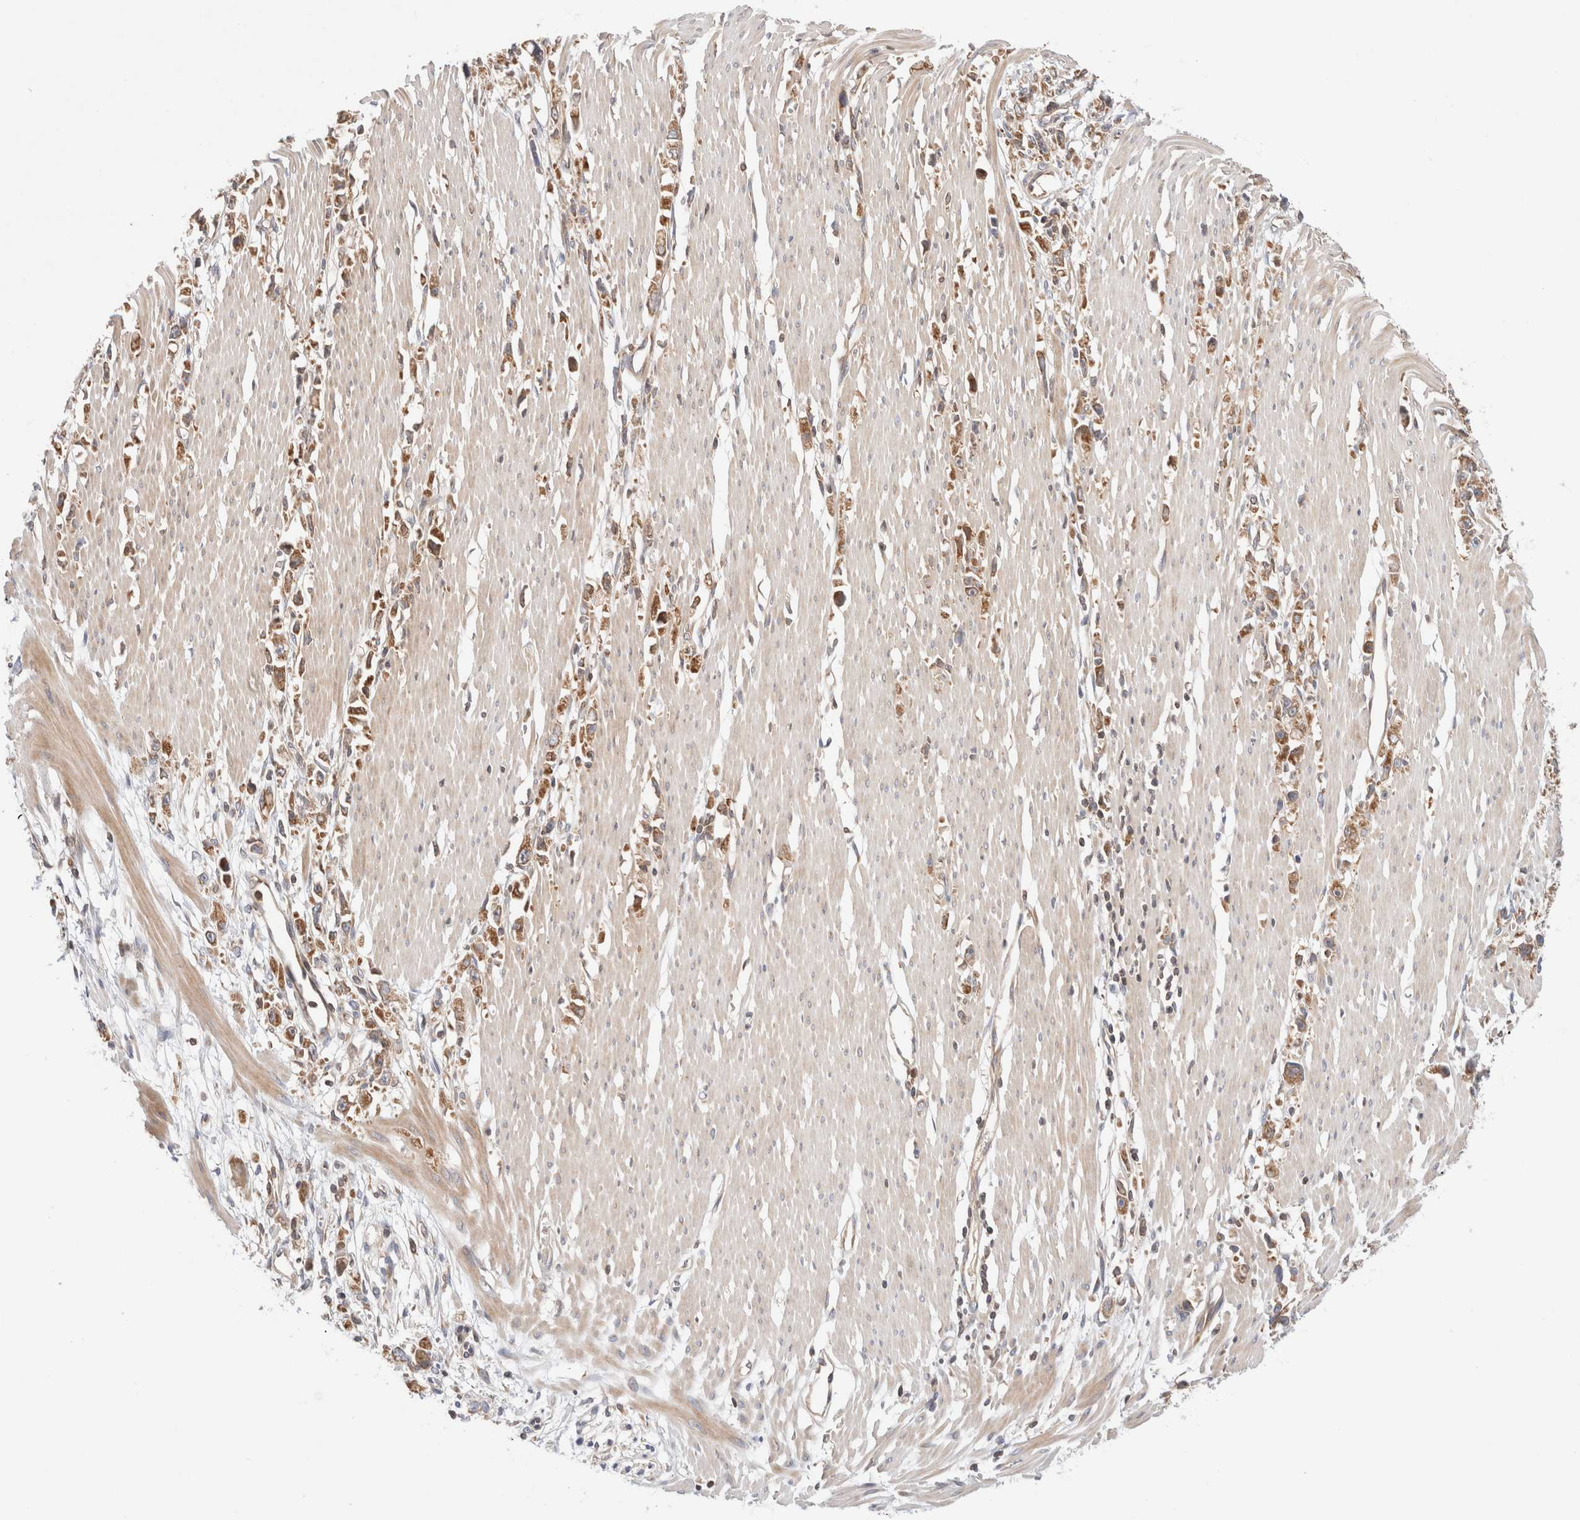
{"staining": {"intensity": "moderate", "quantity": ">75%", "location": "cytoplasmic/membranous"}, "tissue": "stomach cancer", "cell_type": "Tumor cells", "image_type": "cancer", "snomed": [{"axis": "morphology", "description": "Adenocarcinoma, NOS"}, {"axis": "topography", "description": "Stomach"}], "caption": "Immunohistochemistry (IHC) (DAB) staining of human stomach adenocarcinoma shows moderate cytoplasmic/membranous protein positivity in approximately >75% of tumor cells. The protein is stained brown, and the nuclei are stained in blue (DAB (3,3'-diaminobenzidine) IHC with brightfield microscopy, high magnification).", "gene": "SIKE1", "patient": {"sex": "female", "age": 59}}